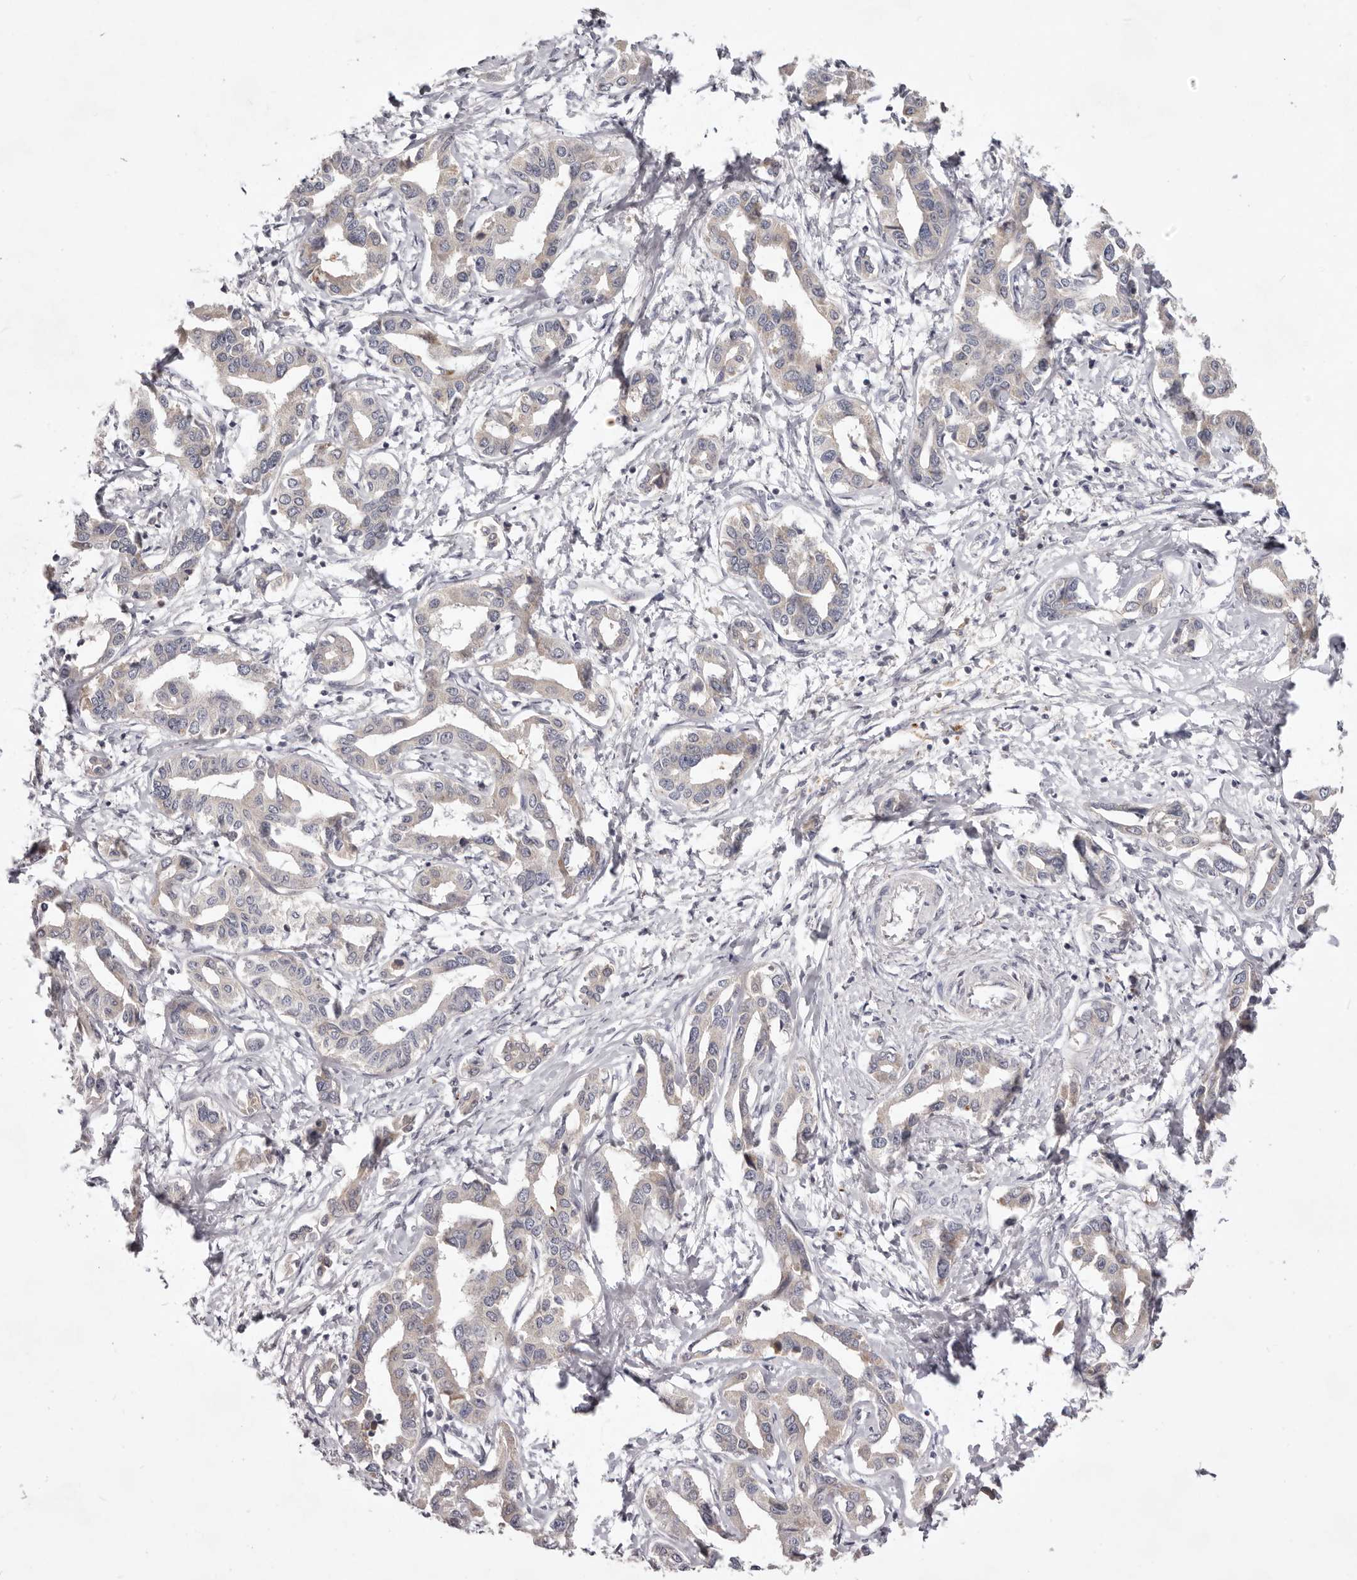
{"staining": {"intensity": "negative", "quantity": "none", "location": "none"}, "tissue": "liver cancer", "cell_type": "Tumor cells", "image_type": "cancer", "snomed": [{"axis": "morphology", "description": "Cholangiocarcinoma"}, {"axis": "topography", "description": "Liver"}], "caption": "Immunohistochemical staining of liver cancer shows no significant expression in tumor cells. (DAB (3,3'-diaminobenzidine) IHC visualized using brightfield microscopy, high magnification).", "gene": "GARNL3", "patient": {"sex": "male", "age": 59}}